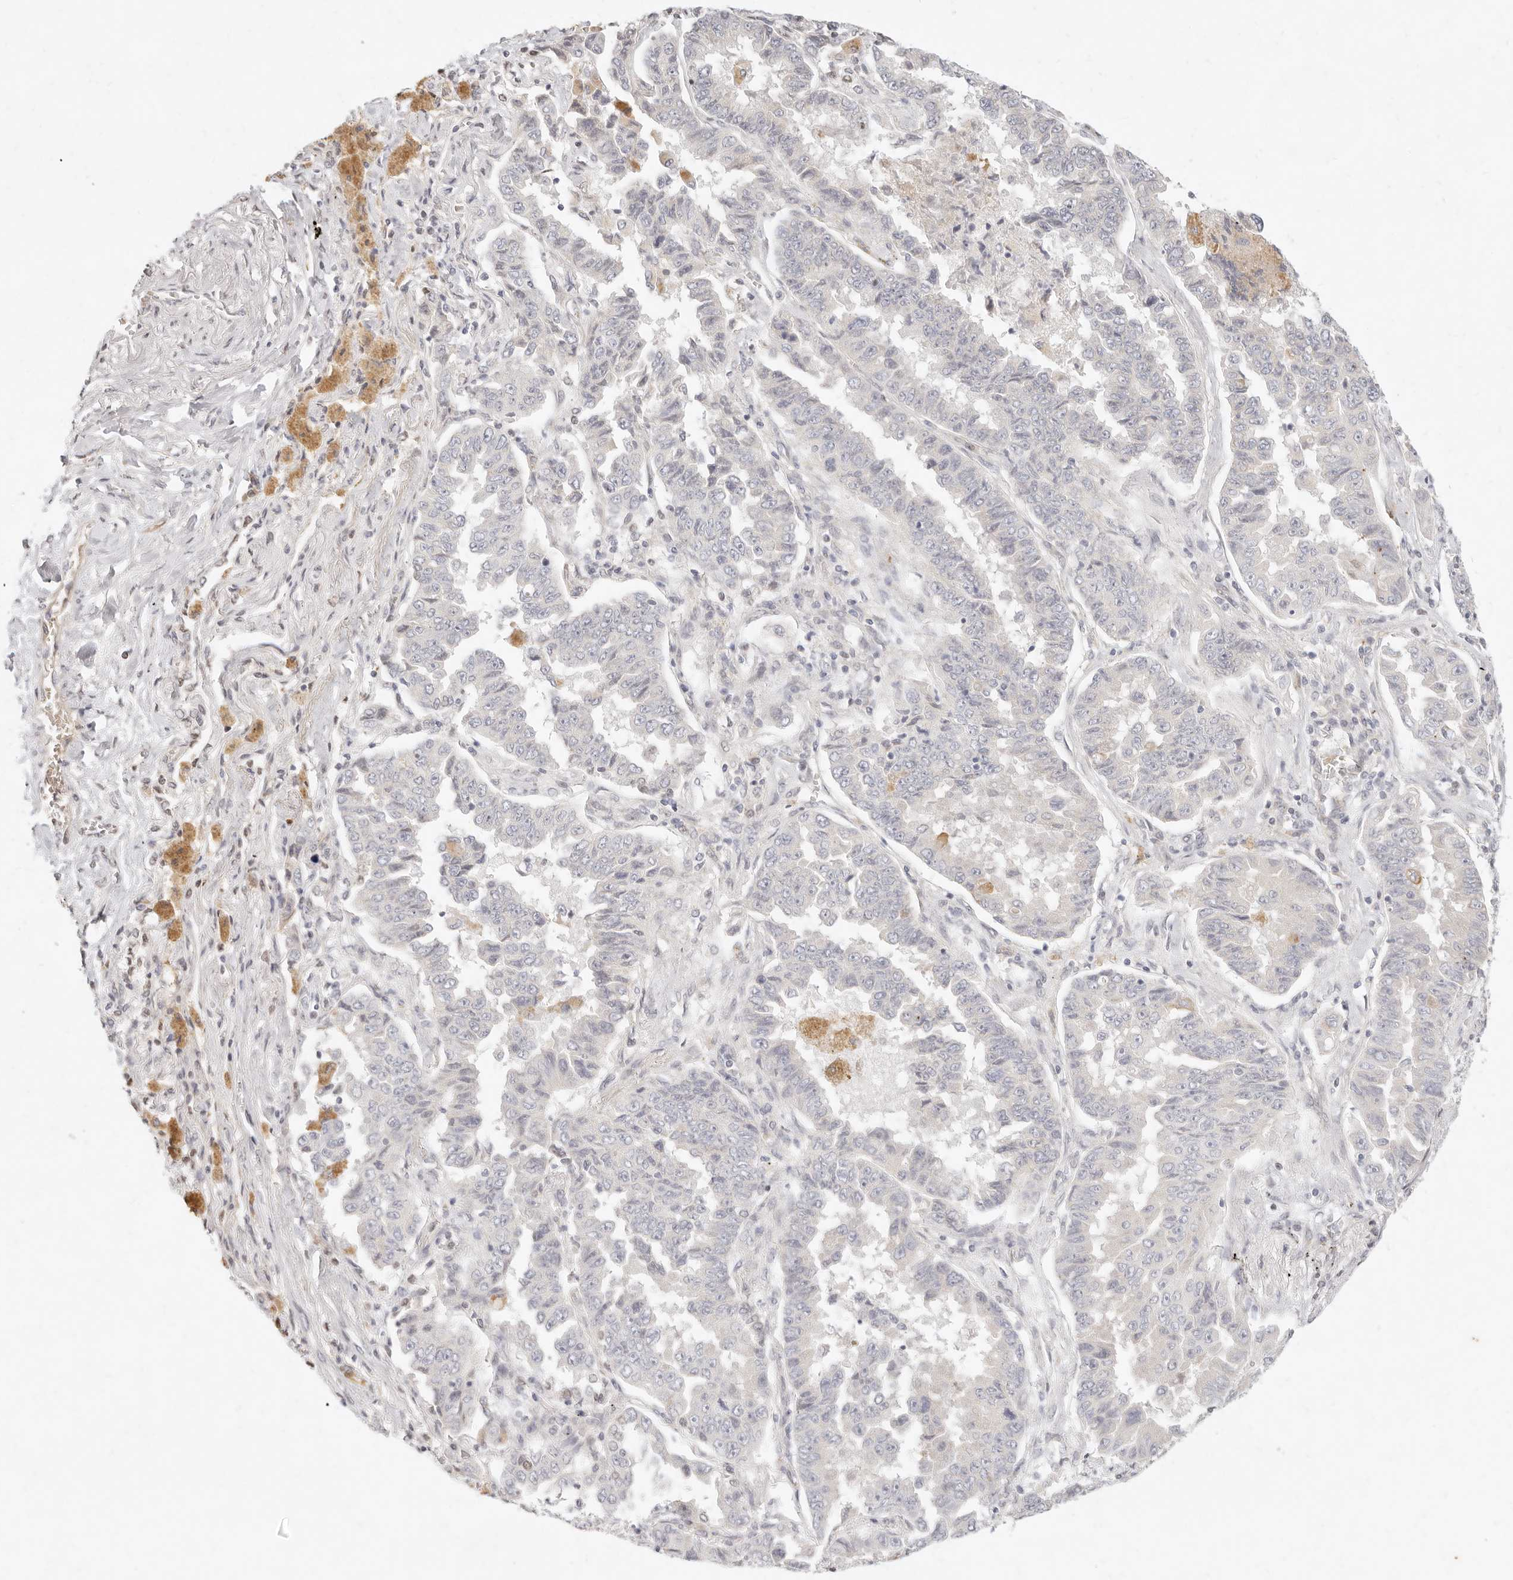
{"staining": {"intensity": "negative", "quantity": "none", "location": "none"}, "tissue": "lung cancer", "cell_type": "Tumor cells", "image_type": "cancer", "snomed": [{"axis": "morphology", "description": "Adenocarcinoma, NOS"}, {"axis": "topography", "description": "Lung"}], "caption": "High power microscopy photomicrograph of an immunohistochemistry (IHC) histopathology image of adenocarcinoma (lung), revealing no significant expression in tumor cells.", "gene": "ASCL3", "patient": {"sex": "female", "age": 51}}